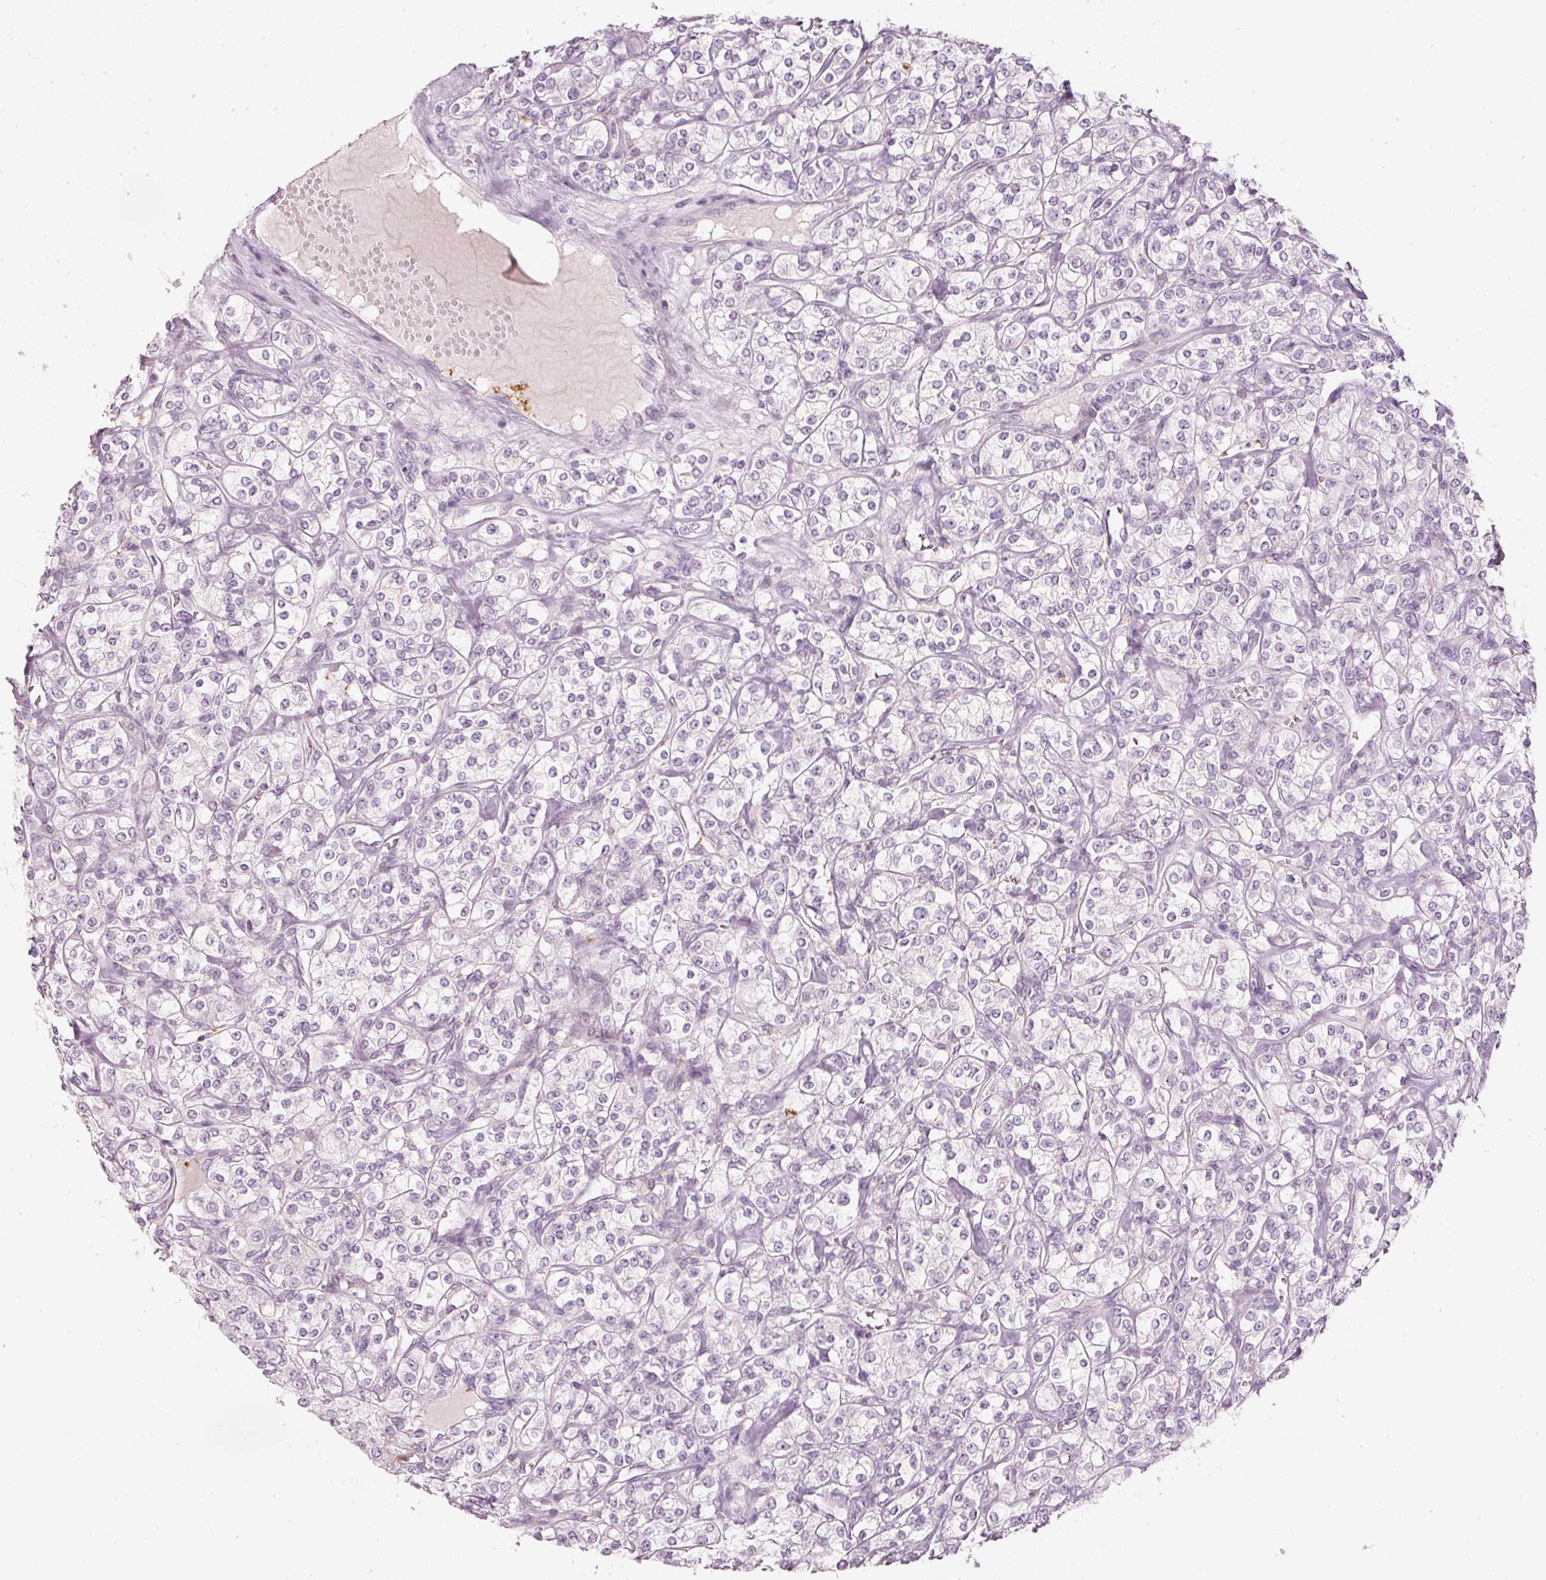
{"staining": {"intensity": "negative", "quantity": "none", "location": "none"}, "tissue": "renal cancer", "cell_type": "Tumor cells", "image_type": "cancer", "snomed": [{"axis": "morphology", "description": "Adenocarcinoma, NOS"}, {"axis": "topography", "description": "Kidney"}], "caption": "Tumor cells are negative for brown protein staining in renal cancer. (DAB IHC with hematoxylin counter stain).", "gene": "LECT2", "patient": {"sex": "male", "age": 77}}